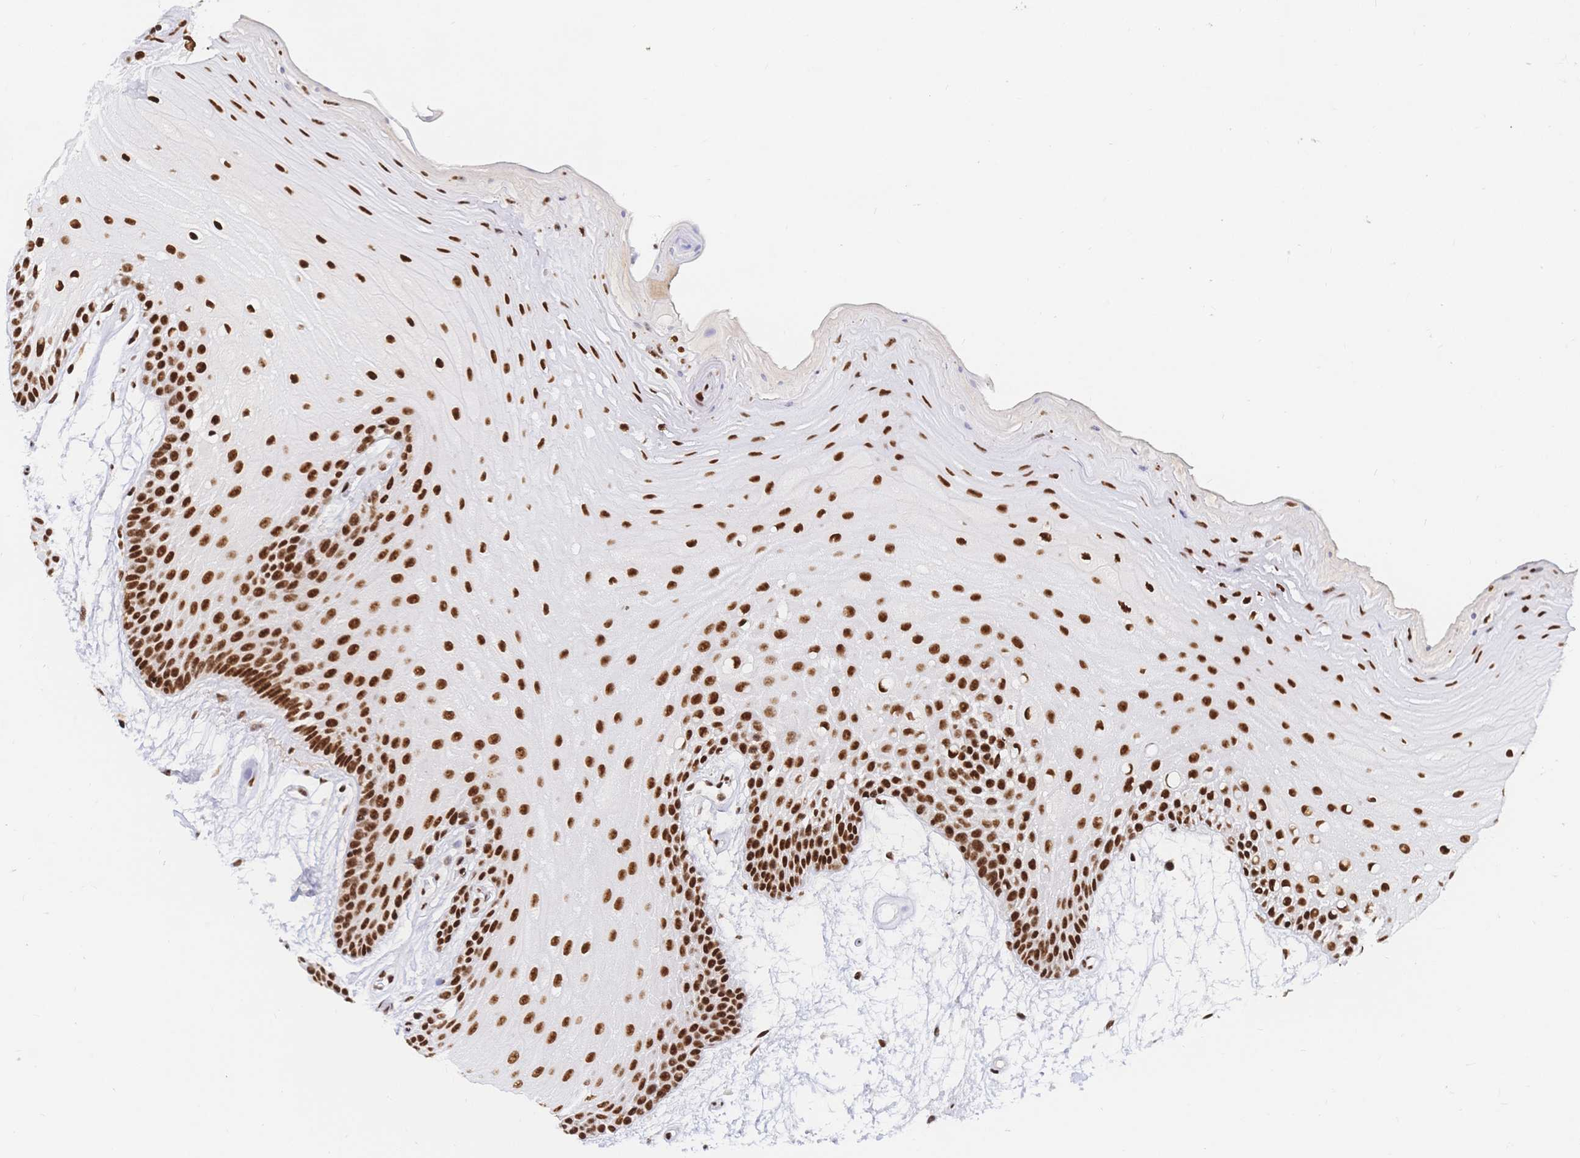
{"staining": {"intensity": "strong", "quantity": ">75%", "location": "nuclear"}, "tissue": "oral mucosa", "cell_type": "Squamous epithelial cells", "image_type": "normal", "snomed": [{"axis": "morphology", "description": "Normal tissue, NOS"}, {"axis": "morphology", "description": "Squamous cell carcinoma, NOS"}, {"axis": "topography", "description": "Oral tissue"}, {"axis": "topography", "description": "Tounge, NOS"}, {"axis": "topography", "description": "Head-Neck"}], "caption": "A photomicrograph showing strong nuclear staining in approximately >75% of squamous epithelial cells in unremarkable oral mucosa, as visualized by brown immunohistochemical staining.", "gene": "SRSF1", "patient": {"sex": "male", "age": 62}}